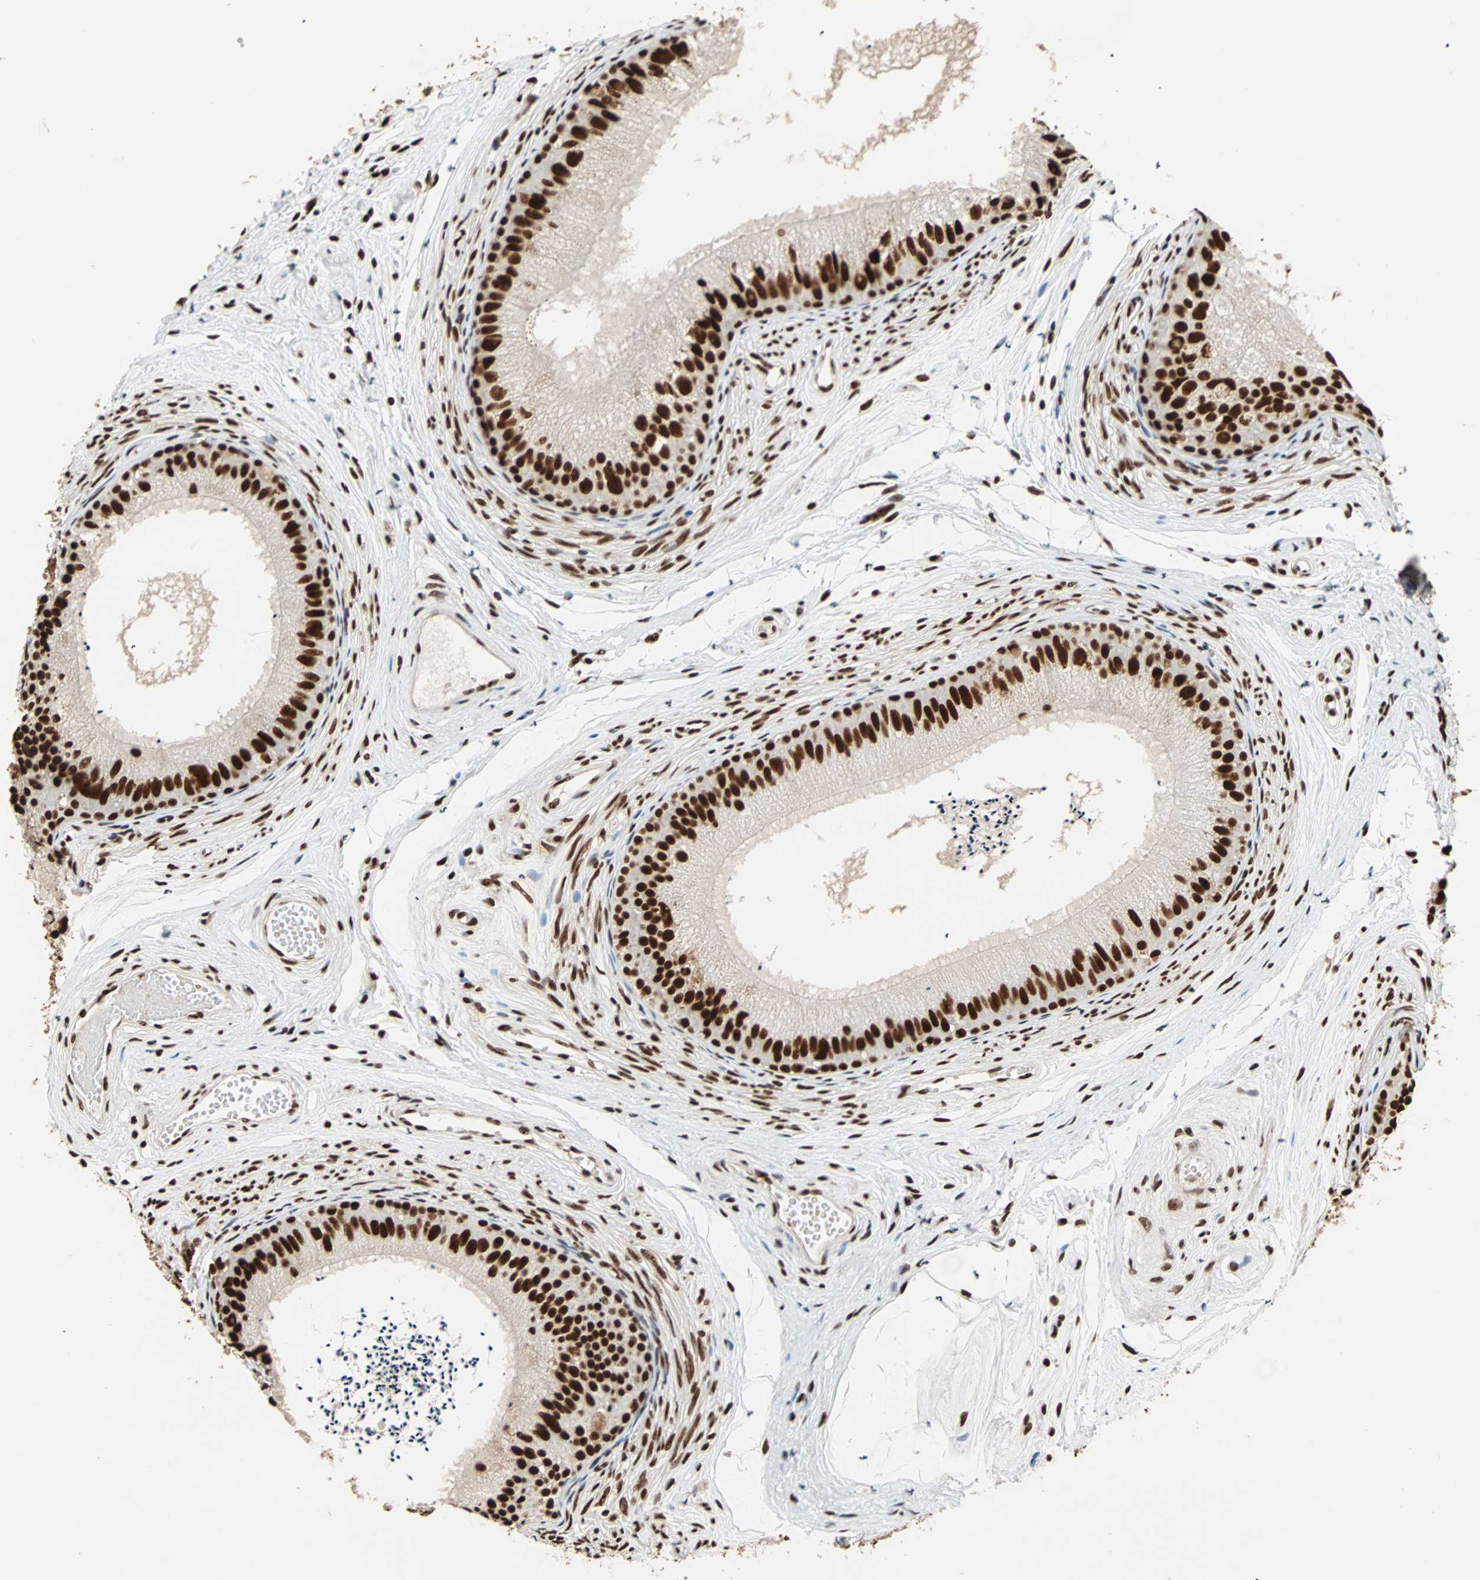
{"staining": {"intensity": "strong", "quantity": ">75%", "location": "nuclear"}, "tissue": "epididymis", "cell_type": "Glandular cells", "image_type": "normal", "snomed": [{"axis": "morphology", "description": "Normal tissue, NOS"}, {"axis": "topography", "description": "Epididymis"}], "caption": "High-power microscopy captured an IHC photomicrograph of normal epididymis, revealing strong nuclear expression in approximately >75% of glandular cells. The staining was performed using DAB to visualize the protein expression in brown, while the nuclei were stained in blue with hematoxylin (Magnification: 20x).", "gene": "ILF2", "patient": {"sex": "male", "age": 56}}